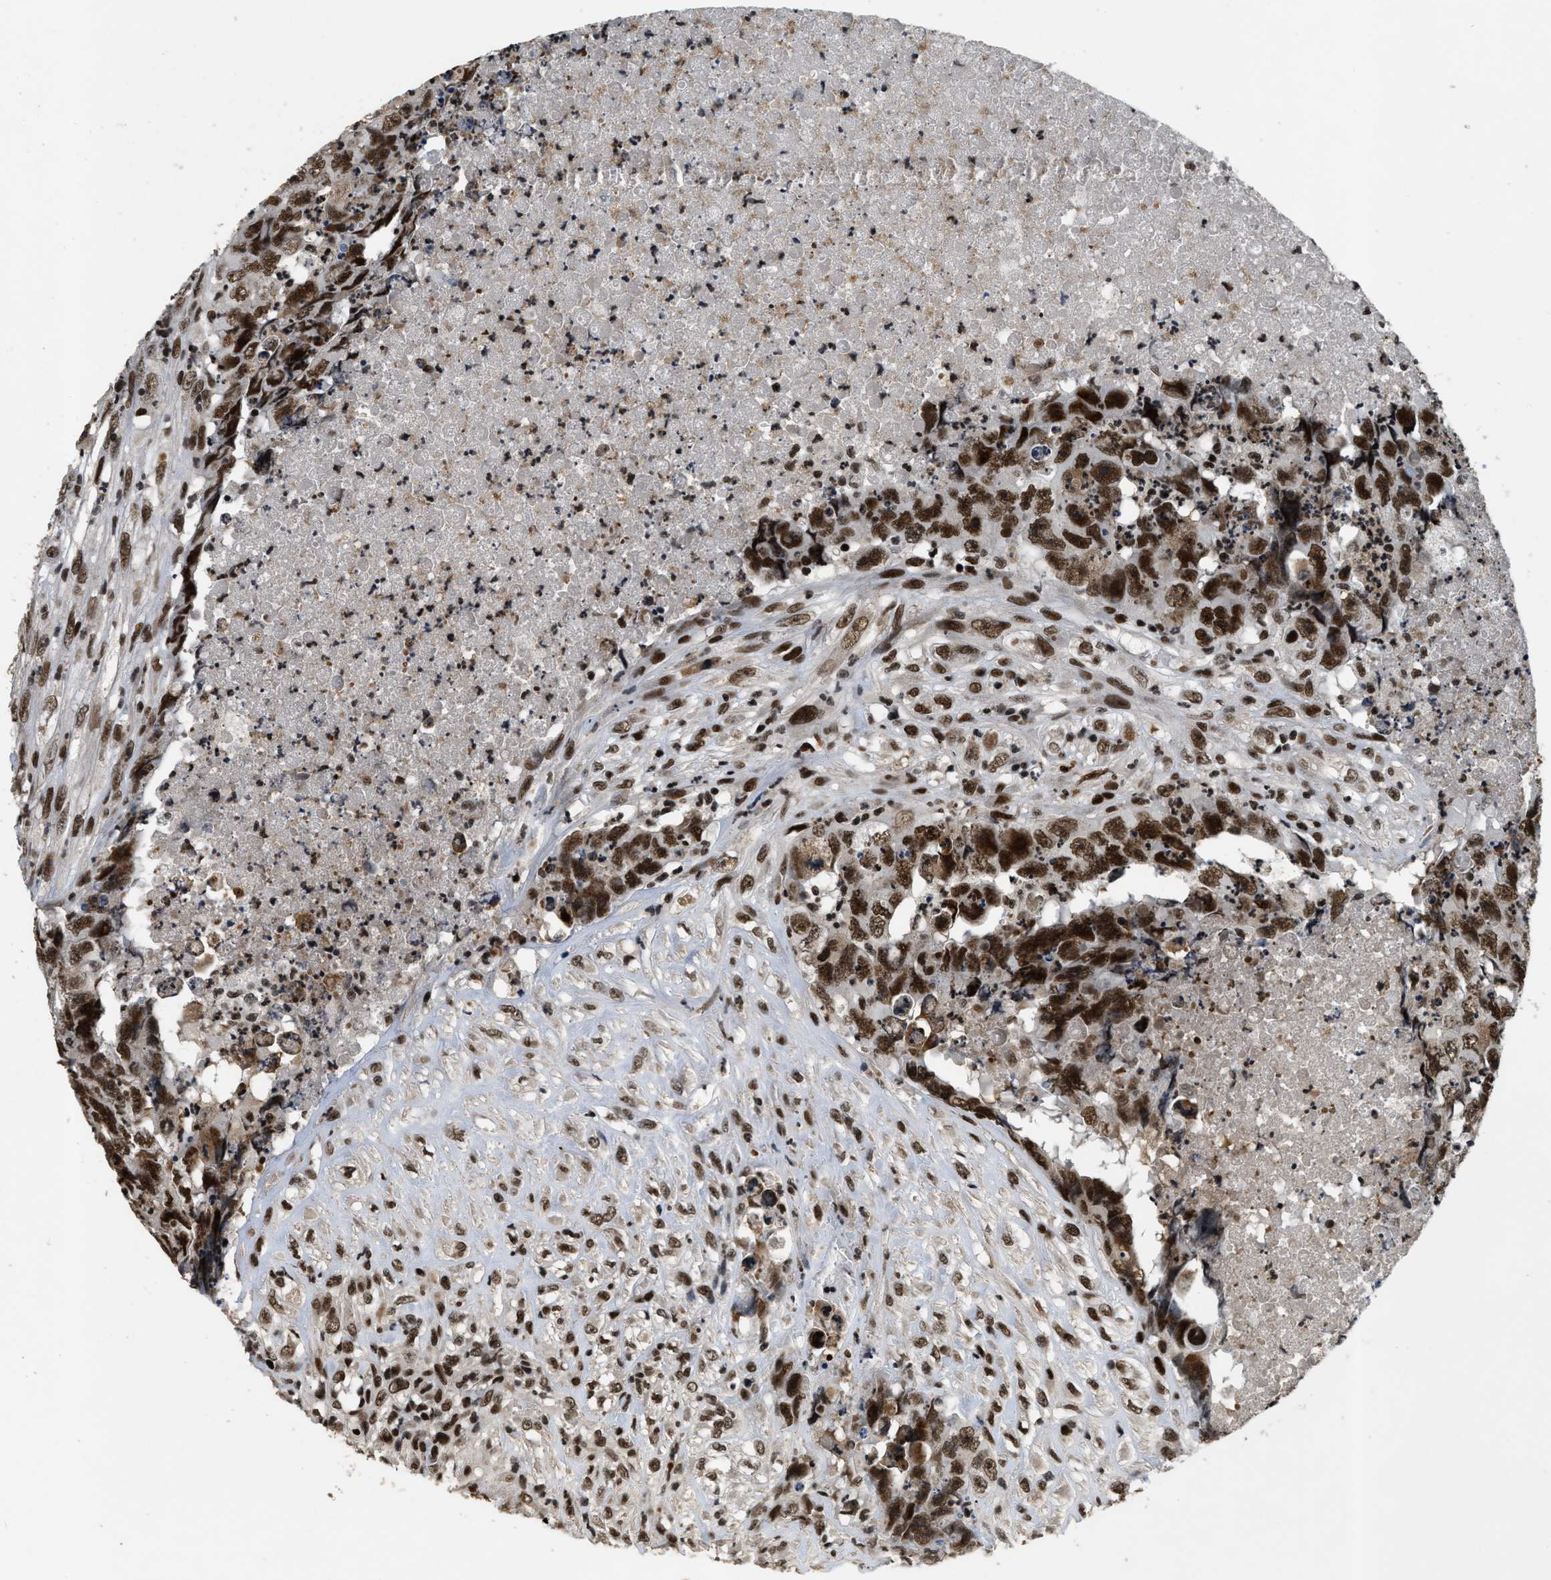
{"staining": {"intensity": "strong", "quantity": ">75%", "location": "nuclear"}, "tissue": "testis cancer", "cell_type": "Tumor cells", "image_type": "cancer", "snomed": [{"axis": "morphology", "description": "Carcinoma, Embryonal, NOS"}, {"axis": "topography", "description": "Testis"}], "caption": "Human embryonal carcinoma (testis) stained with a brown dye shows strong nuclear positive staining in about >75% of tumor cells.", "gene": "SMARCB1", "patient": {"sex": "male", "age": 32}}